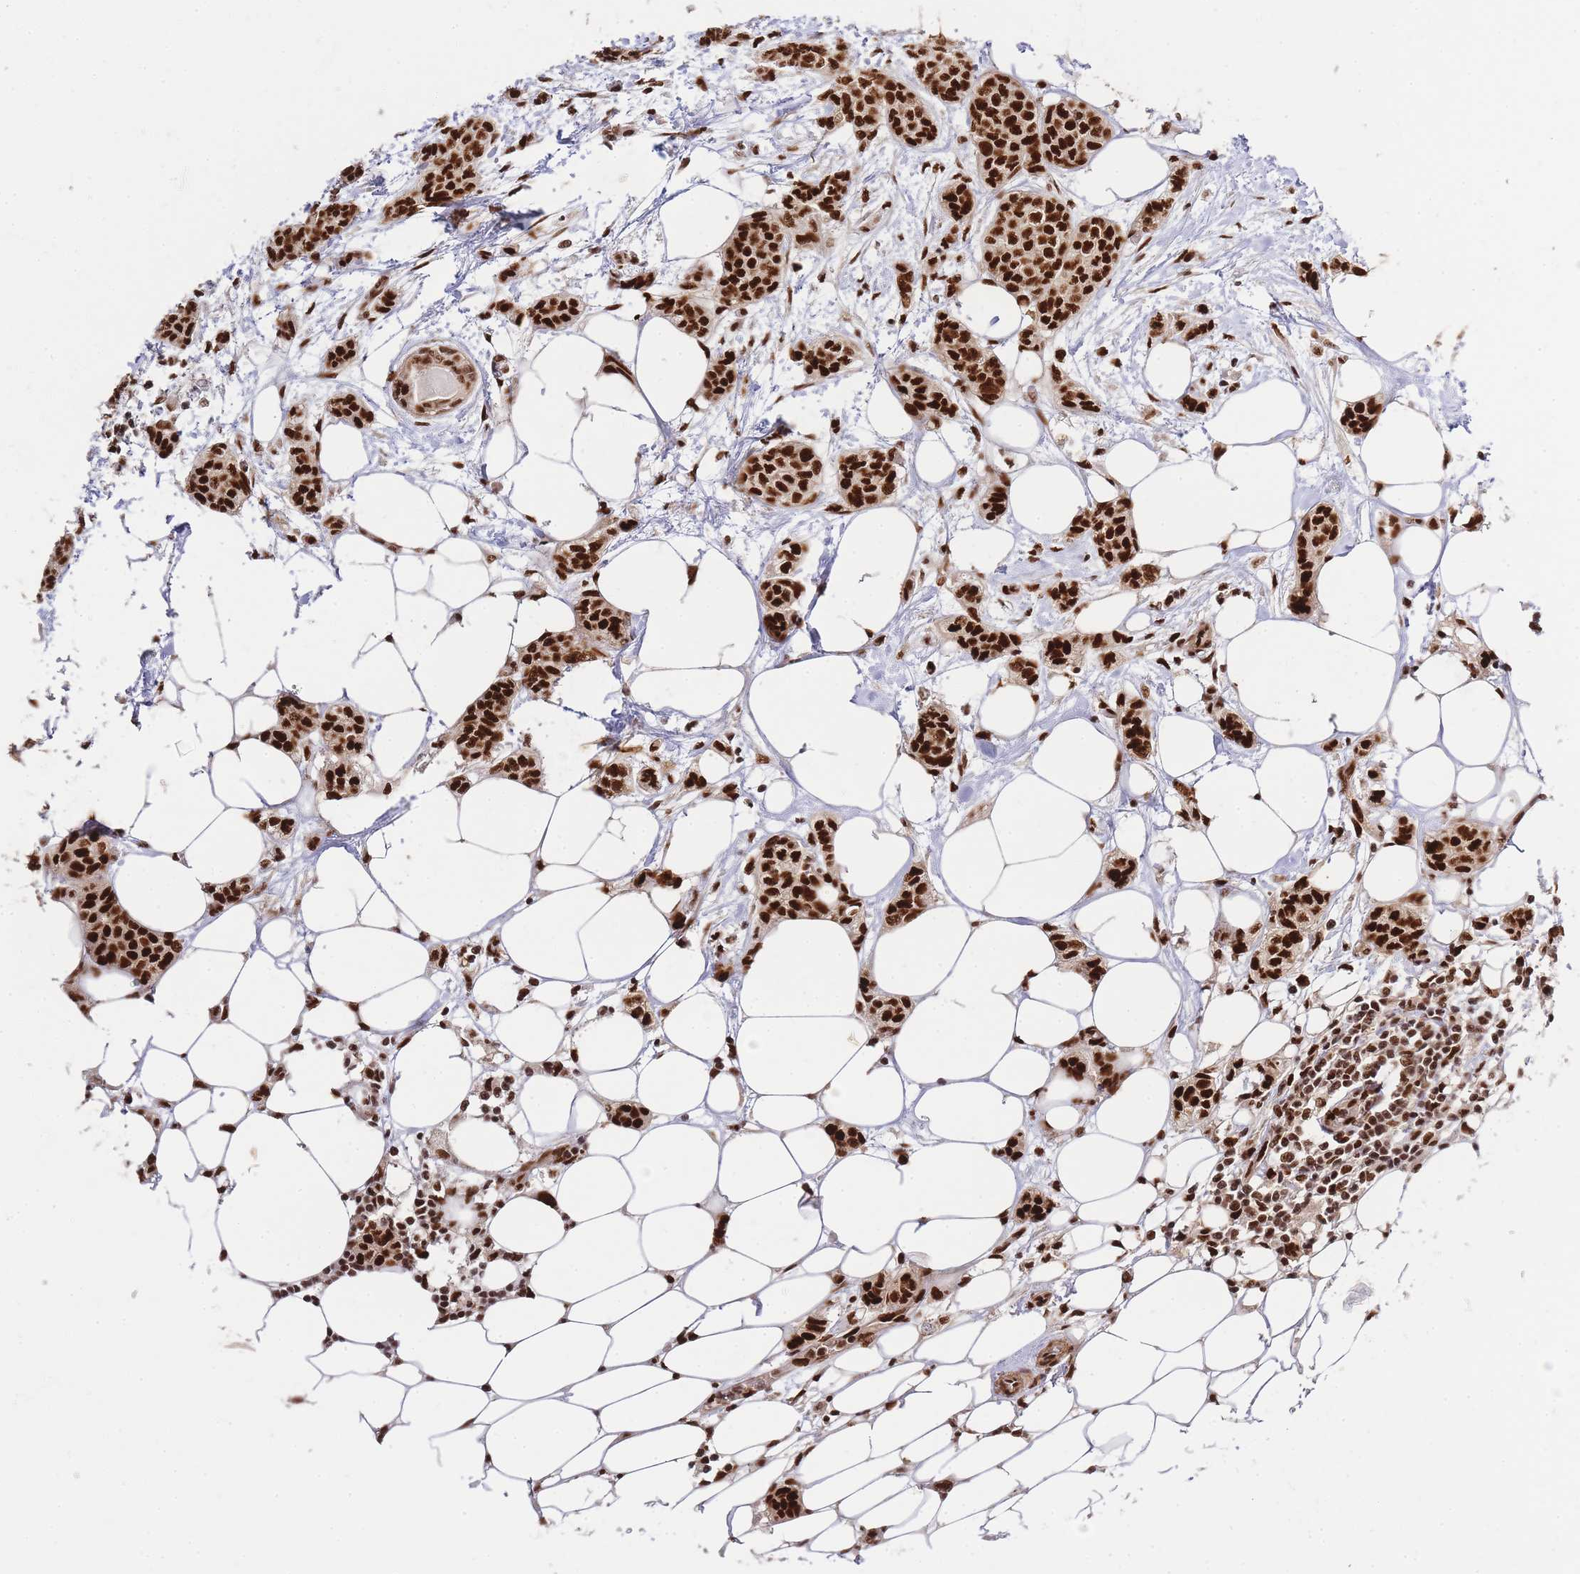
{"staining": {"intensity": "strong", "quantity": ">75%", "location": "nuclear"}, "tissue": "breast cancer", "cell_type": "Tumor cells", "image_type": "cancer", "snomed": [{"axis": "morphology", "description": "Duct carcinoma"}, {"axis": "topography", "description": "Breast"}], "caption": "Immunohistochemical staining of breast cancer (intraductal carcinoma) displays strong nuclear protein expression in approximately >75% of tumor cells.", "gene": "PRKDC", "patient": {"sex": "female", "age": 72}}